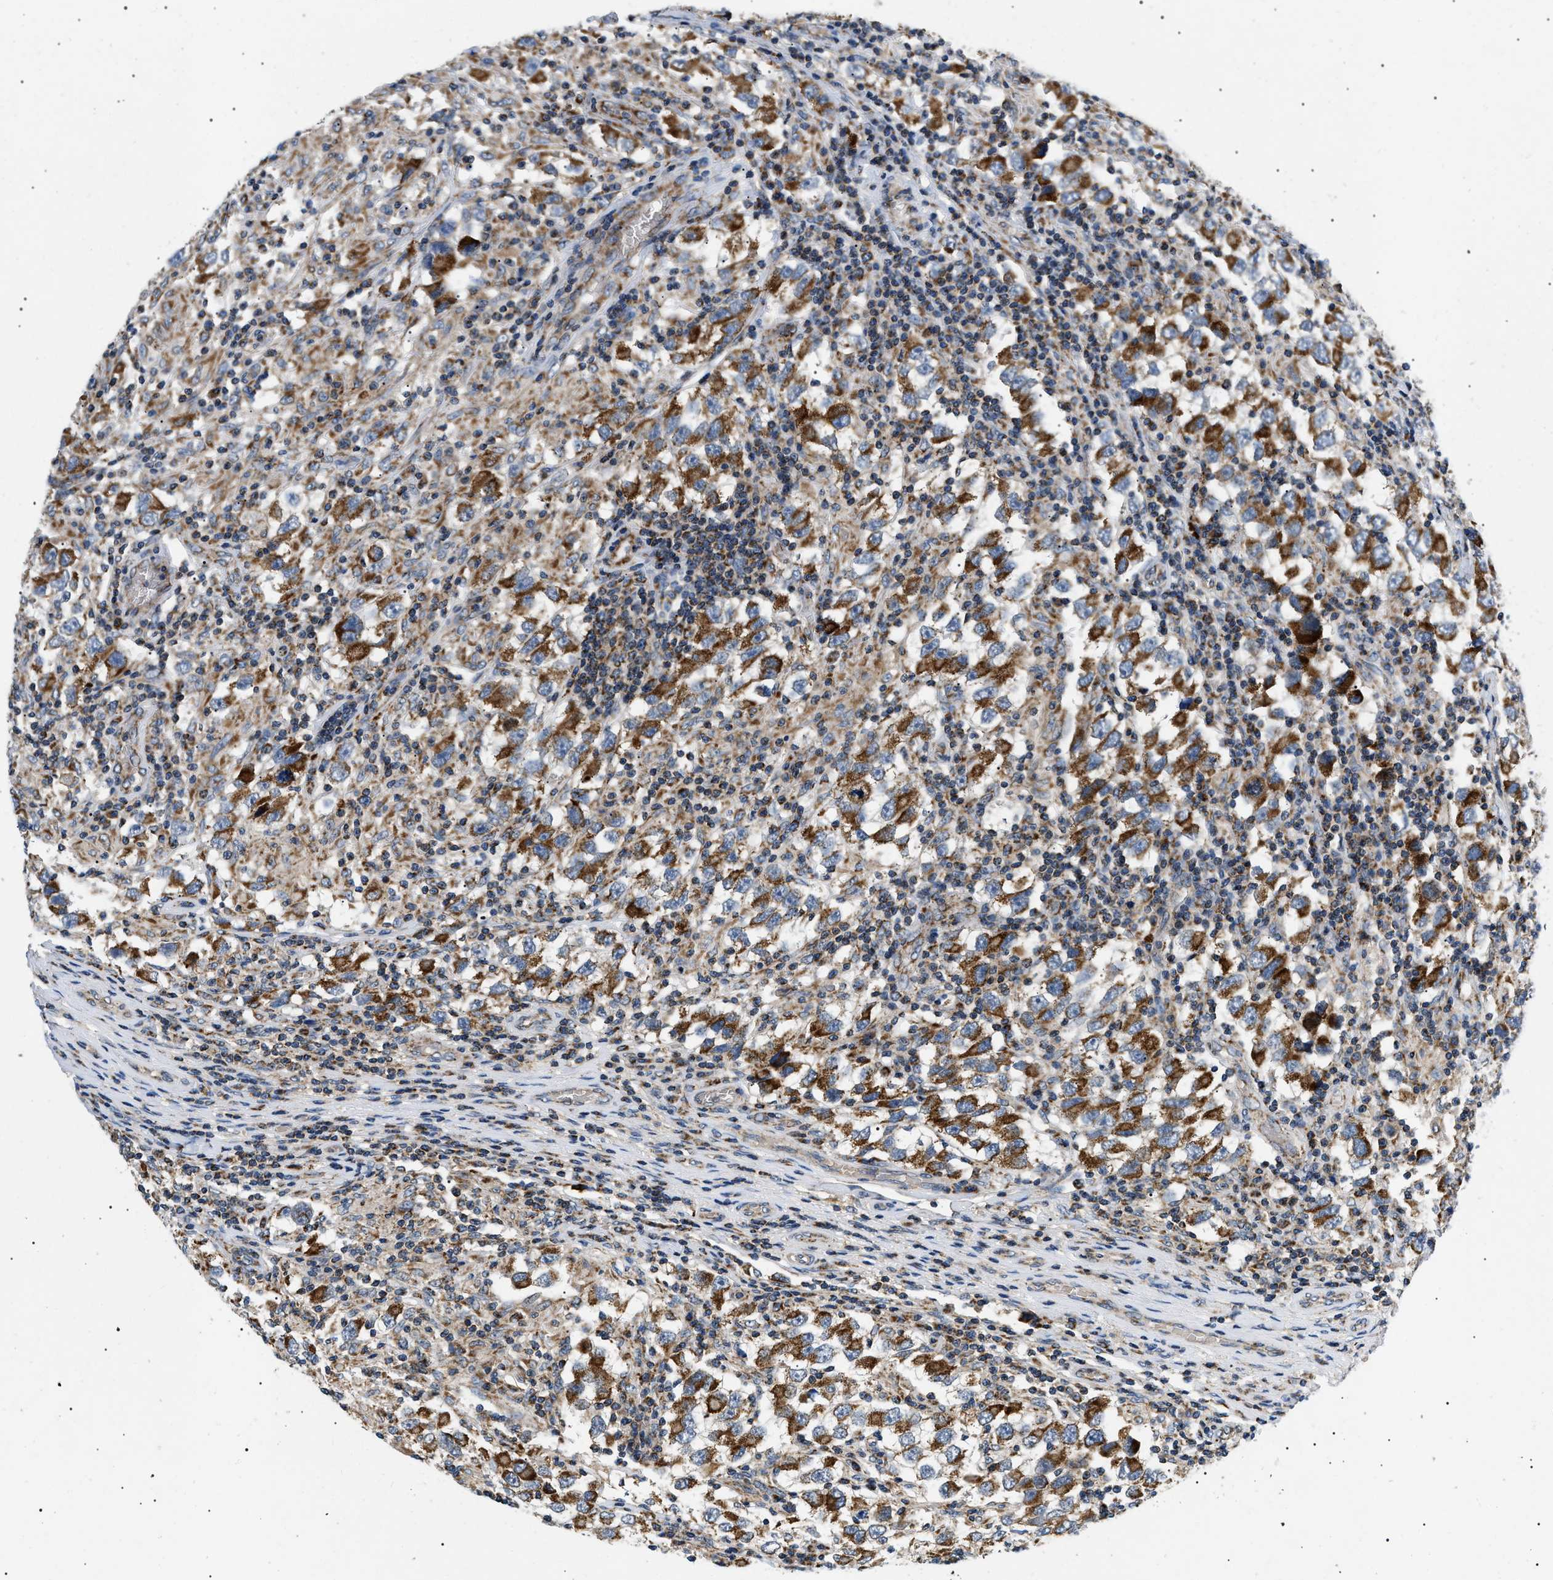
{"staining": {"intensity": "strong", "quantity": ">75%", "location": "cytoplasmic/membranous"}, "tissue": "testis cancer", "cell_type": "Tumor cells", "image_type": "cancer", "snomed": [{"axis": "morphology", "description": "Carcinoma, Embryonal, NOS"}, {"axis": "topography", "description": "Testis"}], "caption": "This photomicrograph displays immunohistochemistry staining of human testis cancer (embryonal carcinoma), with high strong cytoplasmic/membranous expression in about >75% of tumor cells.", "gene": "TOMM6", "patient": {"sex": "male", "age": 21}}